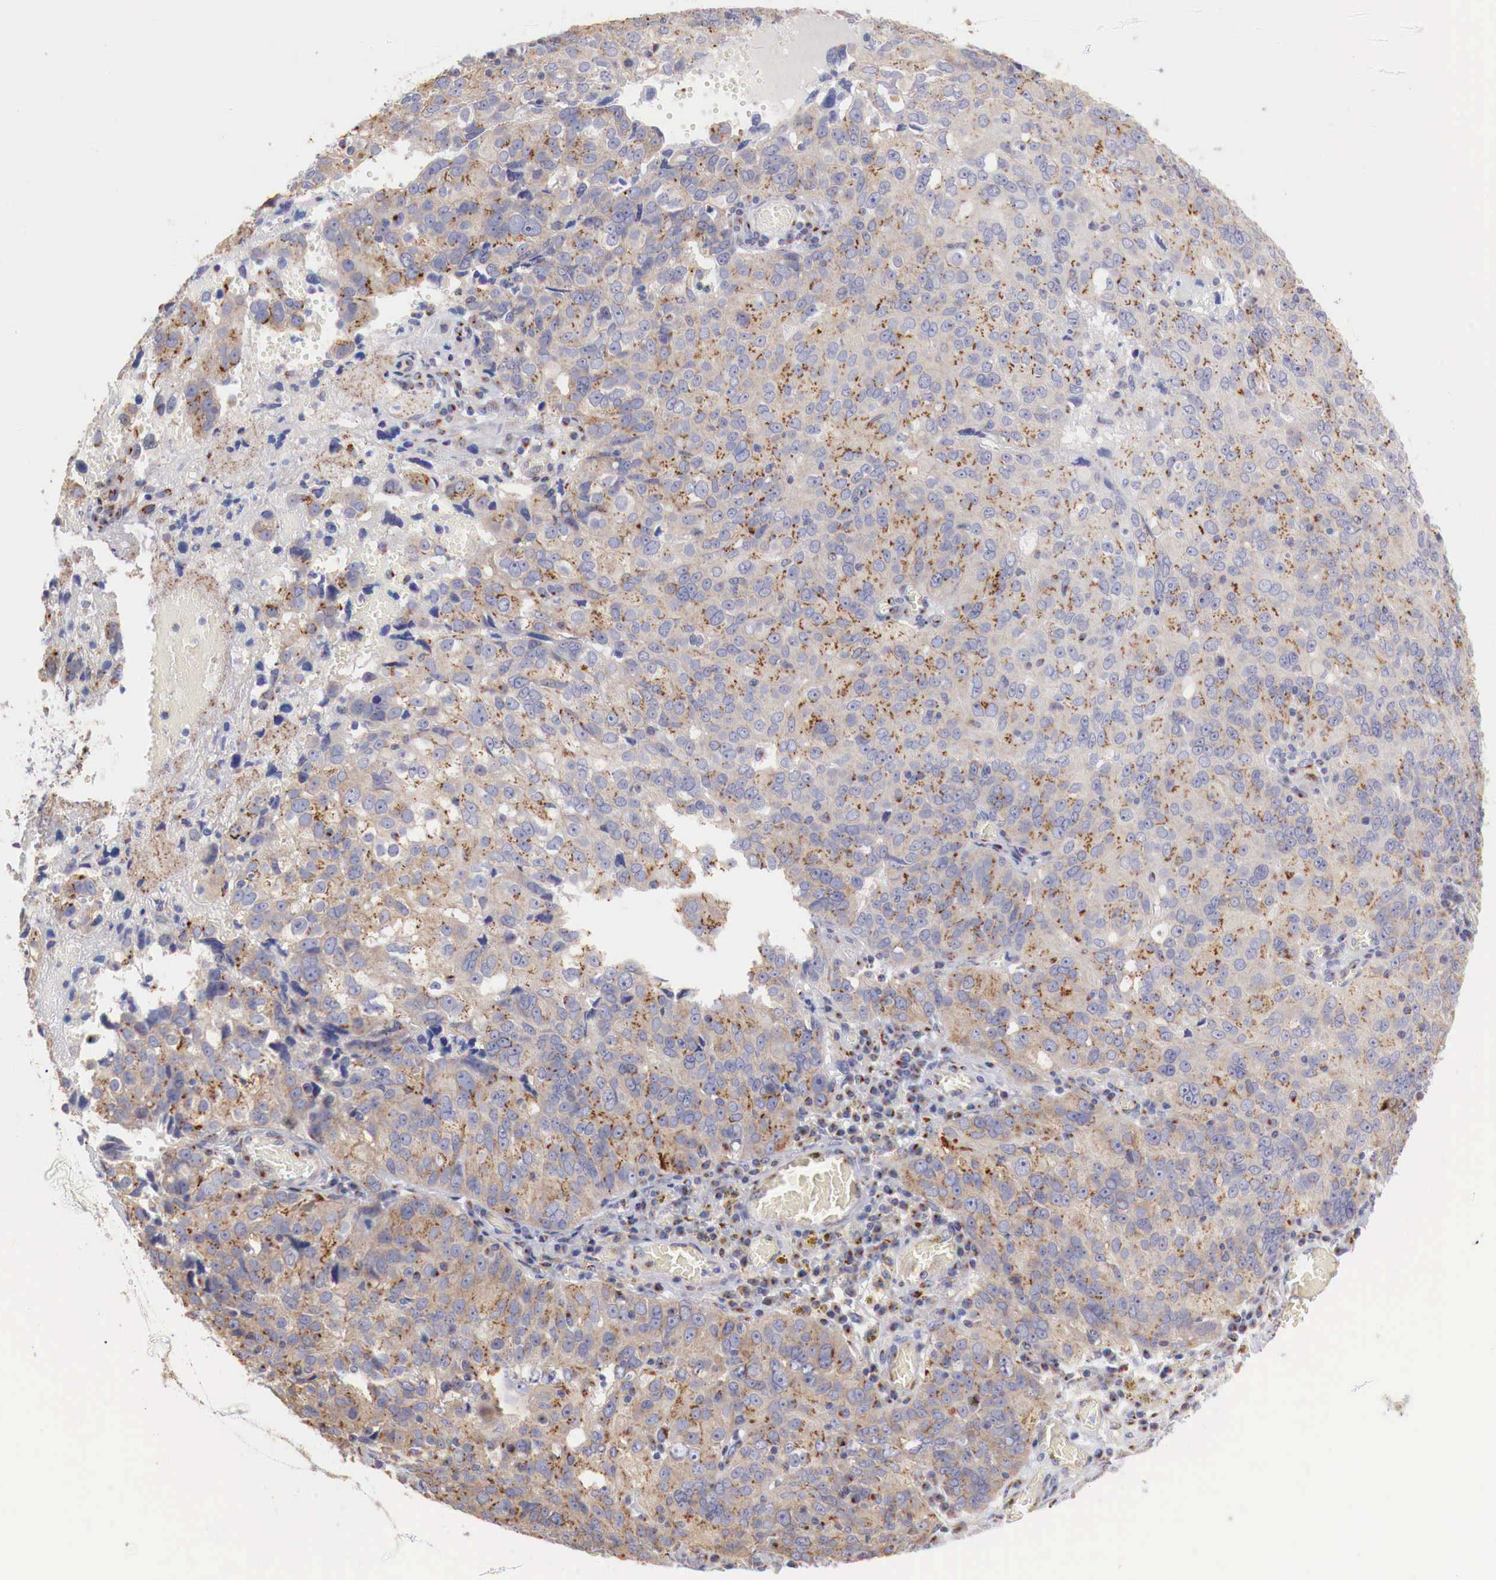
{"staining": {"intensity": "moderate", "quantity": ">75%", "location": "cytoplasmic/membranous"}, "tissue": "ovarian cancer", "cell_type": "Tumor cells", "image_type": "cancer", "snomed": [{"axis": "morphology", "description": "Carcinoma, endometroid"}, {"axis": "topography", "description": "Ovary"}], "caption": "A brown stain labels moderate cytoplasmic/membranous expression of a protein in human endometroid carcinoma (ovarian) tumor cells.", "gene": "SYAP1", "patient": {"sex": "female", "age": 75}}